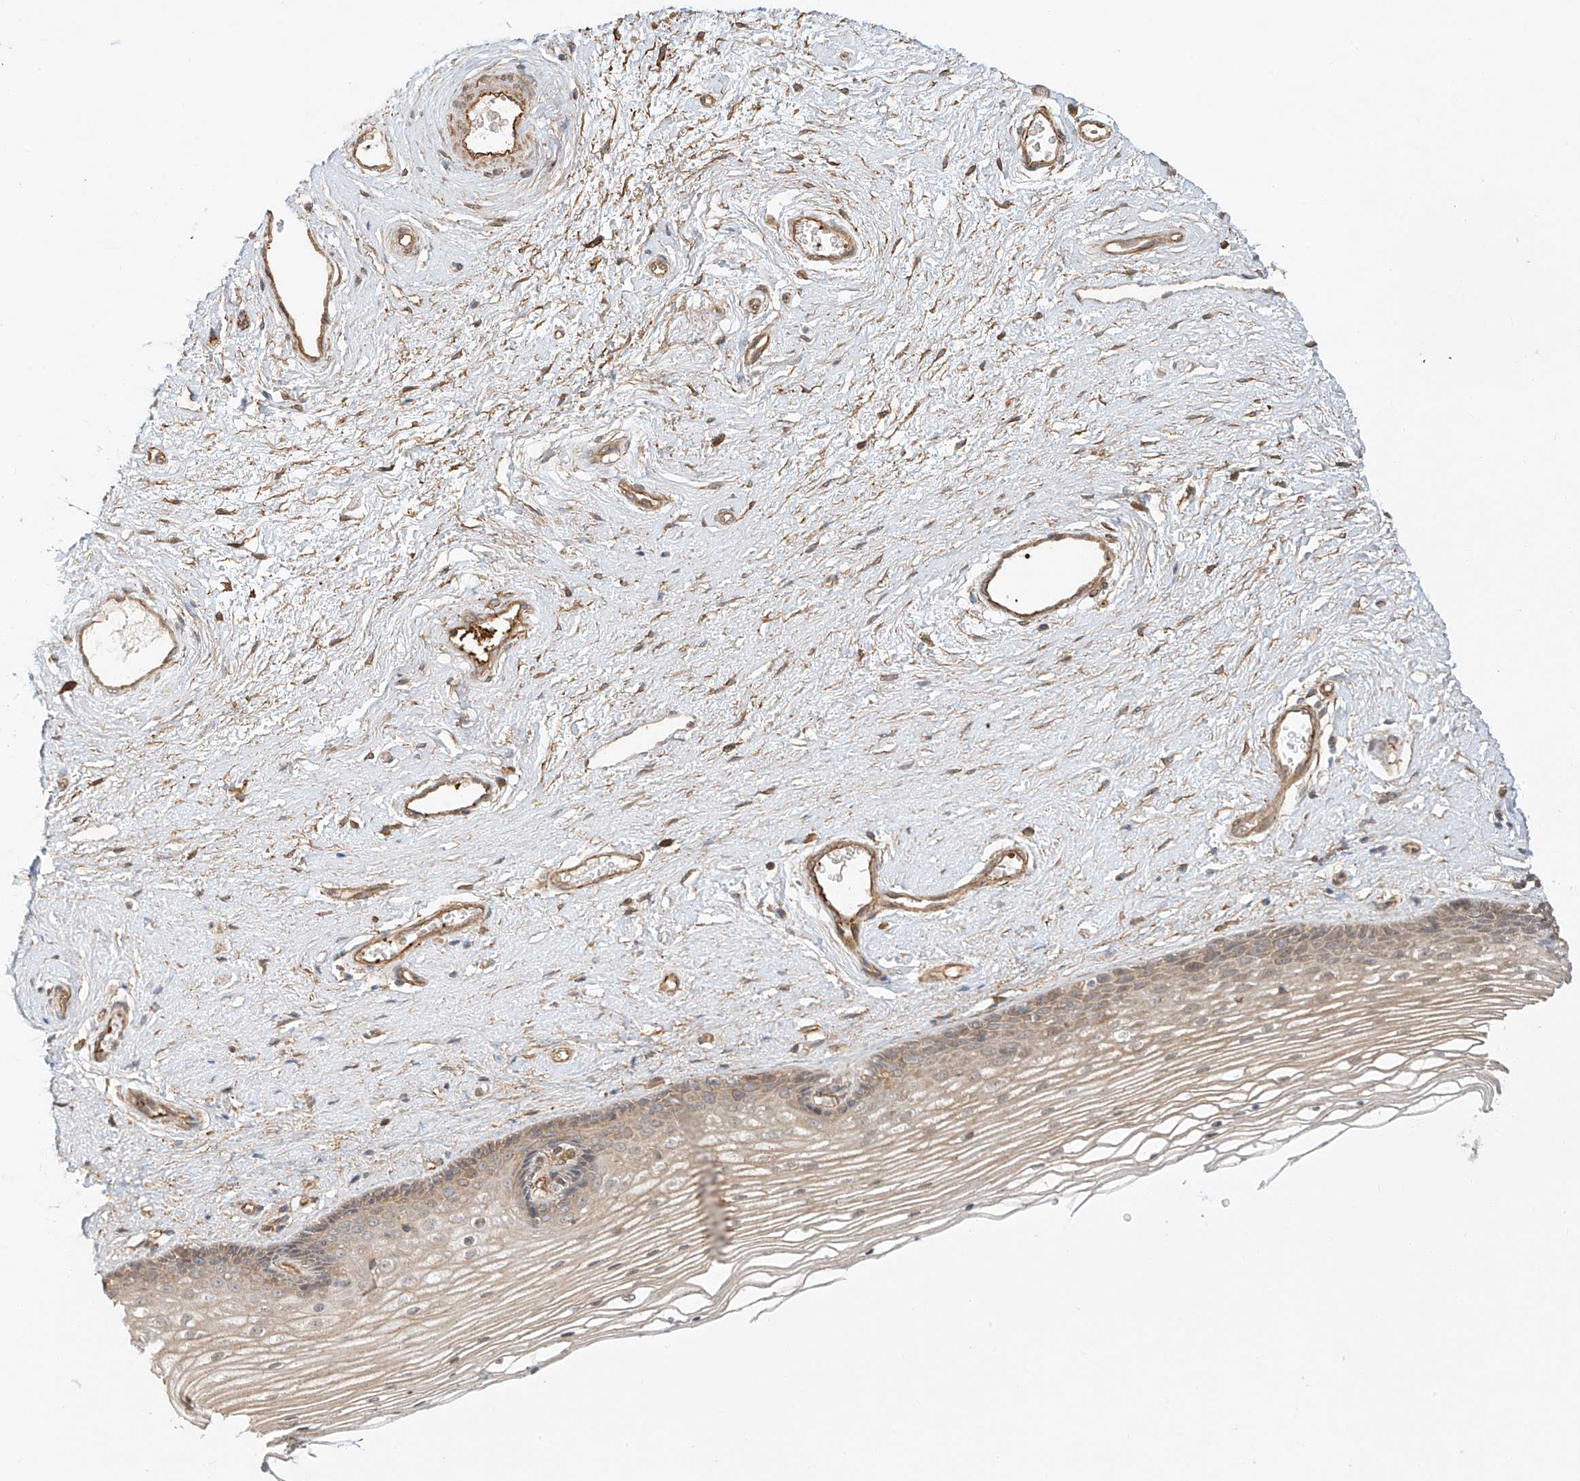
{"staining": {"intensity": "weak", "quantity": ">75%", "location": "cytoplasmic/membranous"}, "tissue": "vagina", "cell_type": "Squamous epithelial cells", "image_type": "normal", "snomed": [{"axis": "morphology", "description": "Normal tissue, NOS"}, {"axis": "topography", "description": "Vagina"}], "caption": "The histopathology image reveals immunohistochemical staining of benign vagina. There is weak cytoplasmic/membranous expression is seen in approximately >75% of squamous epithelial cells.", "gene": "CSMD3", "patient": {"sex": "female", "age": 46}}